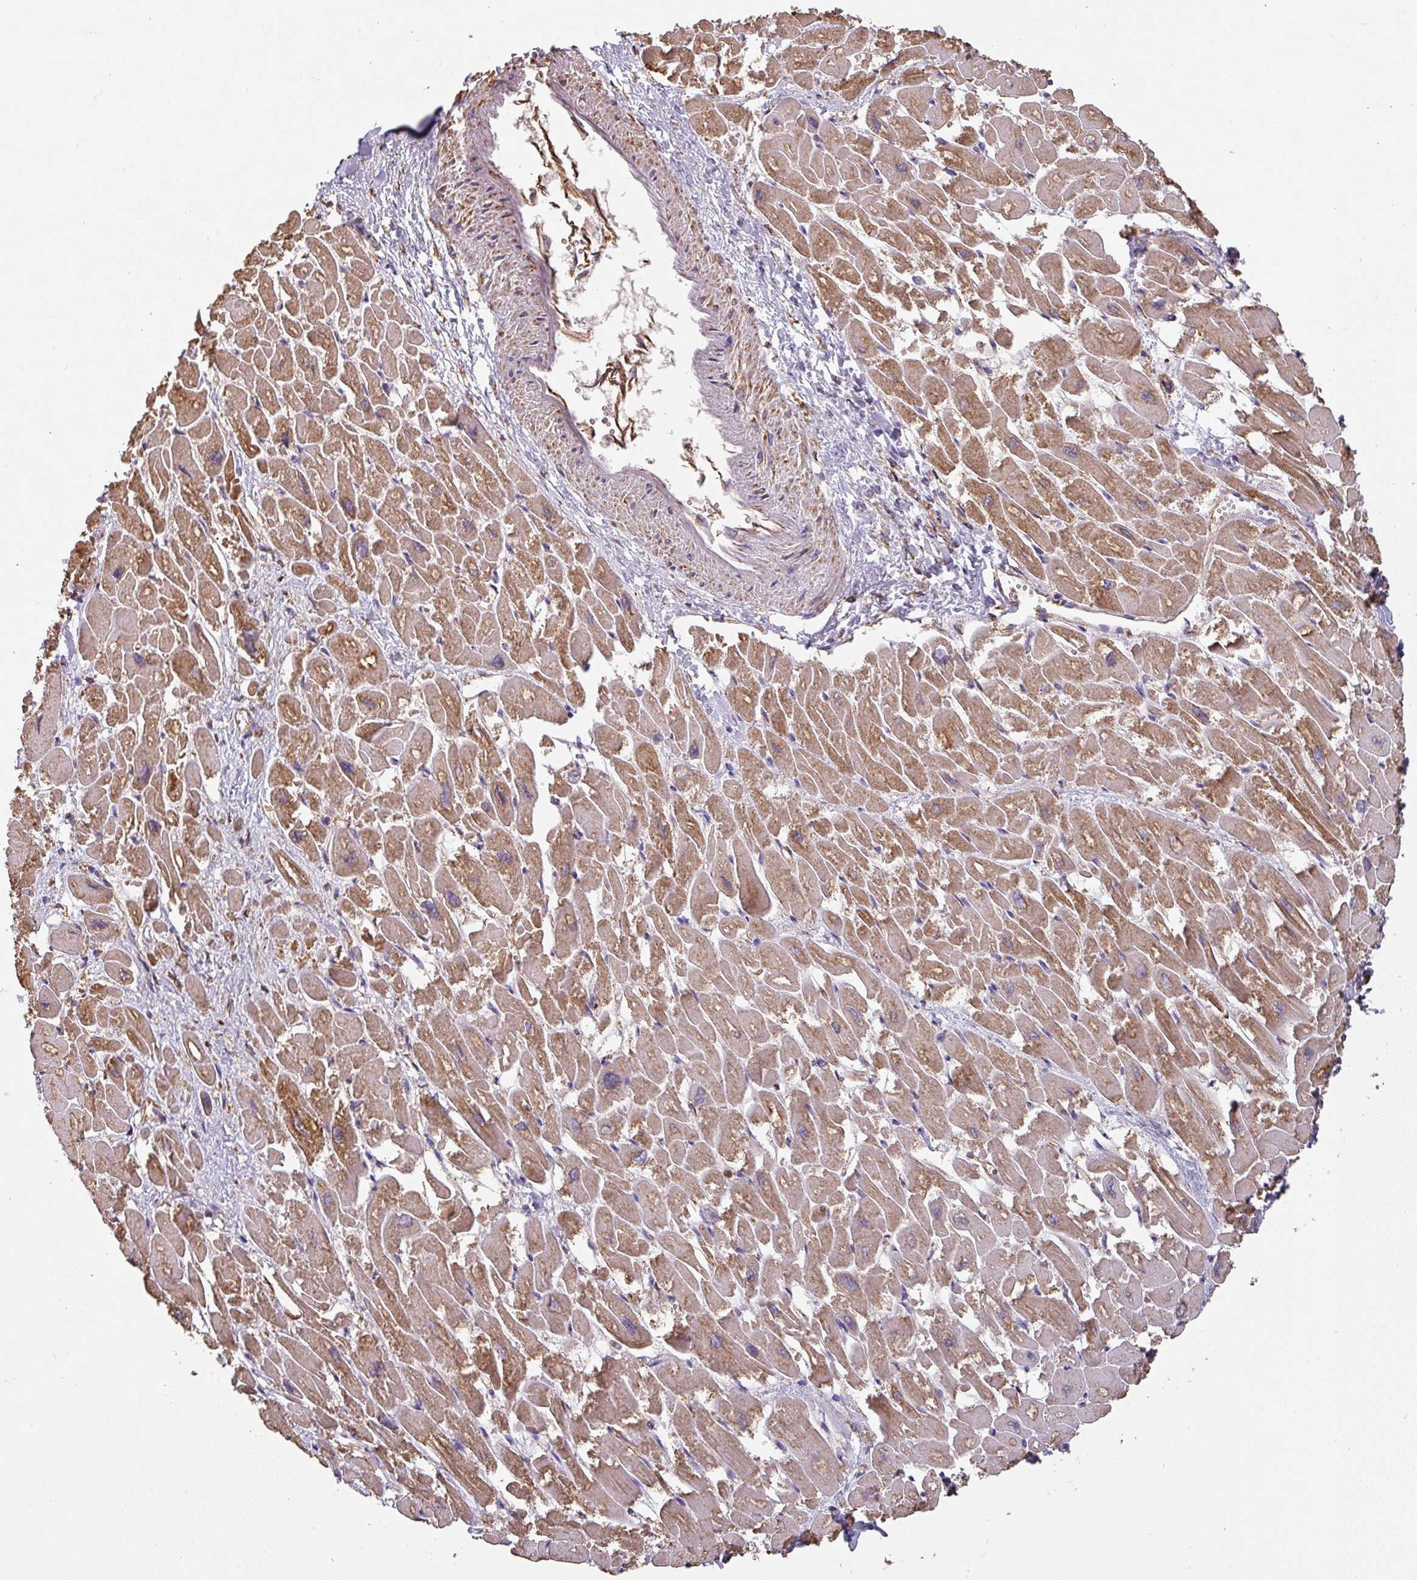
{"staining": {"intensity": "moderate", "quantity": ">75%", "location": "cytoplasmic/membranous"}, "tissue": "heart muscle", "cell_type": "Cardiomyocytes", "image_type": "normal", "snomed": [{"axis": "morphology", "description": "Normal tissue, NOS"}, {"axis": "topography", "description": "Heart"}], "caption": "Normal heart muscle demonstrates moderate cytoplasmic/membranous staining in approximately >75% of cardiomyocytes.", "gene": "ZNF280C", "patient": {"sex": "male", "age": 54}}